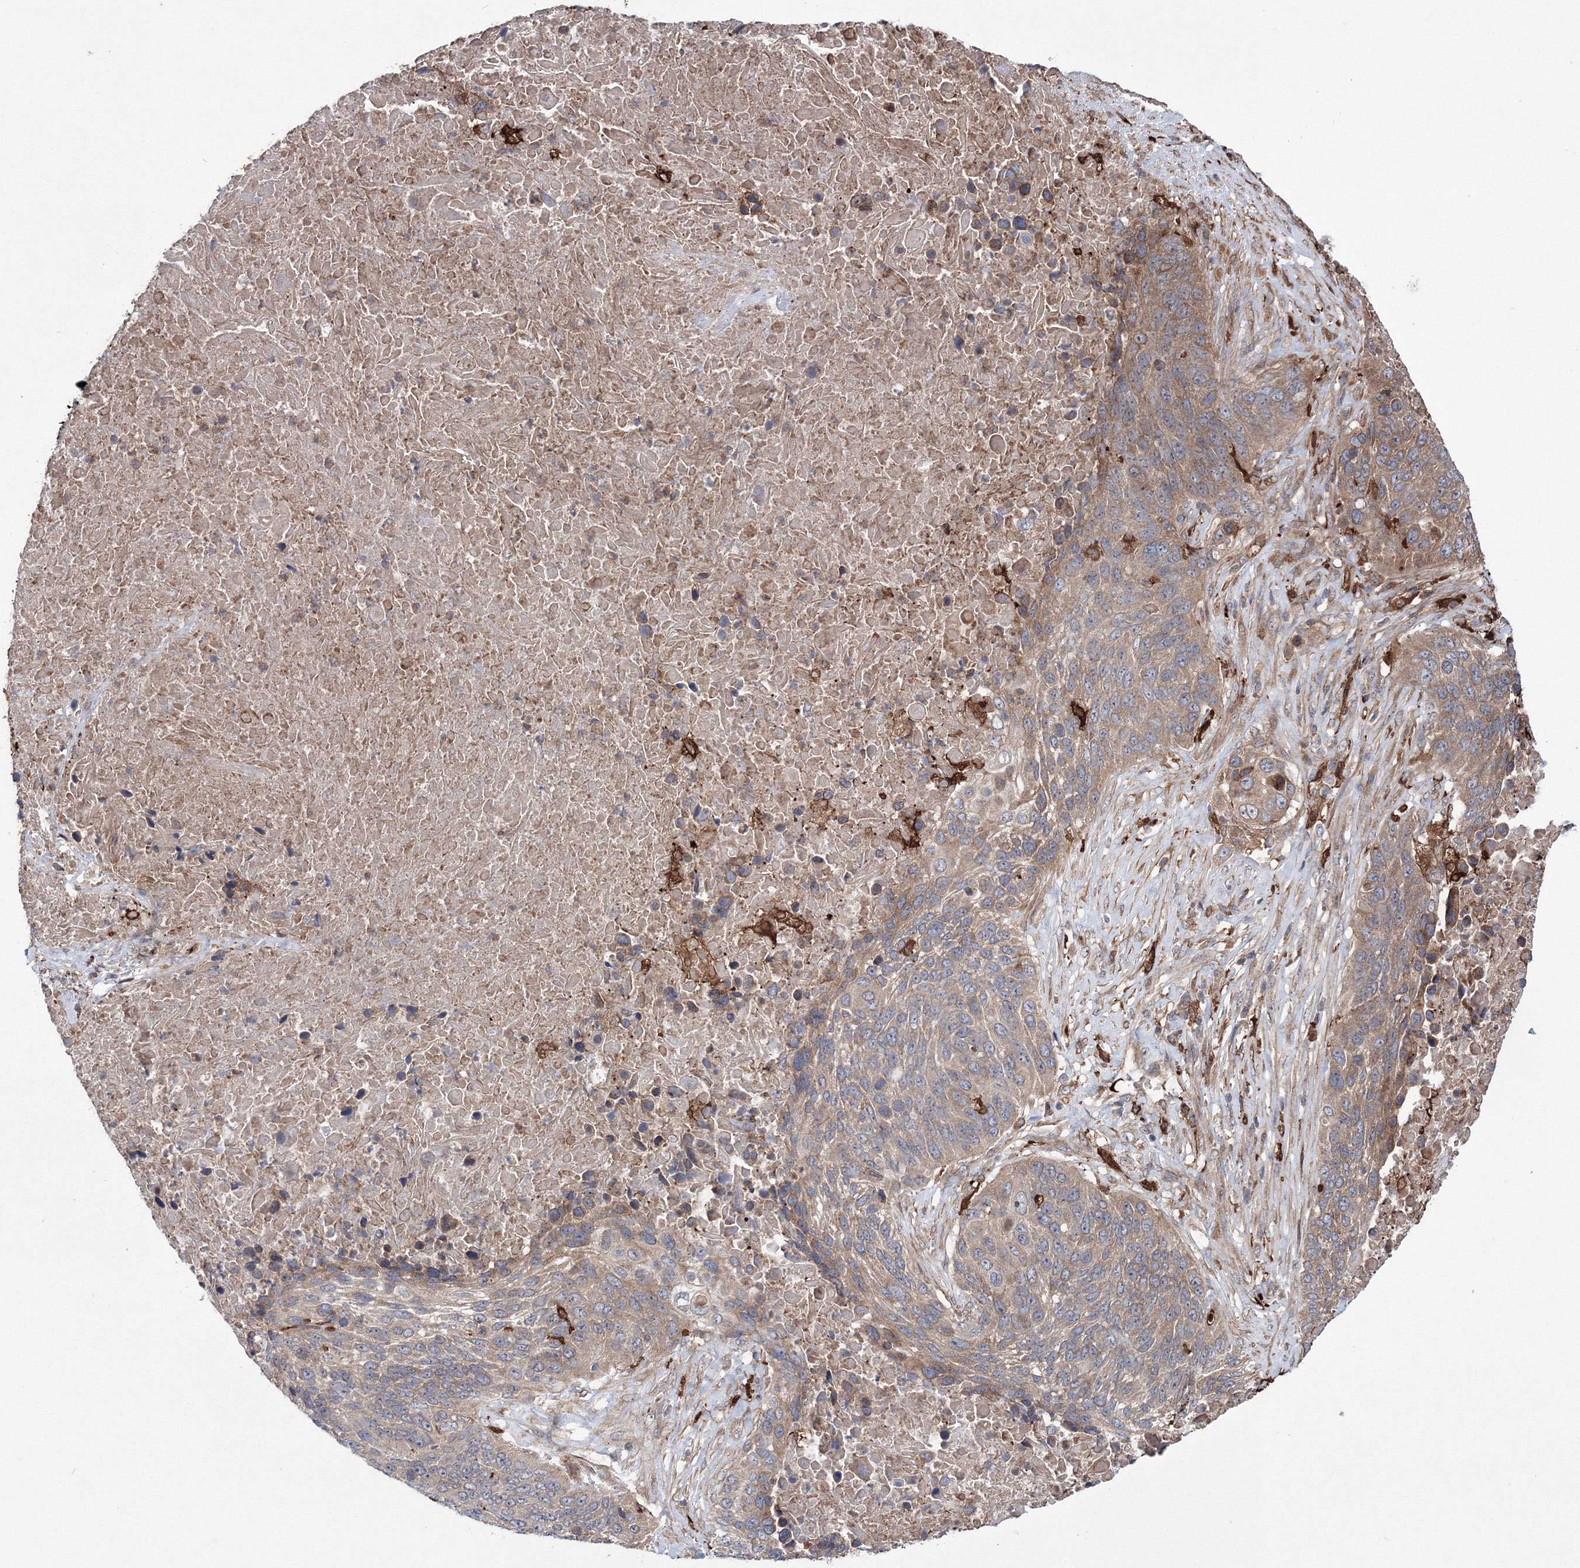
{"staining": {"intensity": "moderate", "quantity": ">75%", "location": "cytoplasmic/membranous"}, "tissue": "lung cancer", "cell_type": "Tumor cells", "image_type": "cancer", "snomed": [{"axis": "morphology", "description": "Squamous cell carcinoma, NOS"}, {"axis": "topography", "description": "Lung"}], "caption": "The histopathology image displays immunohistochemical staining of lung squamous cell carcinoma. There is moderate cytoplasmic/membranous staining is identified in about >75% of tumor cells.", "gene": "RANBP3L", "patient": {"sex": "male", "age": 66}}